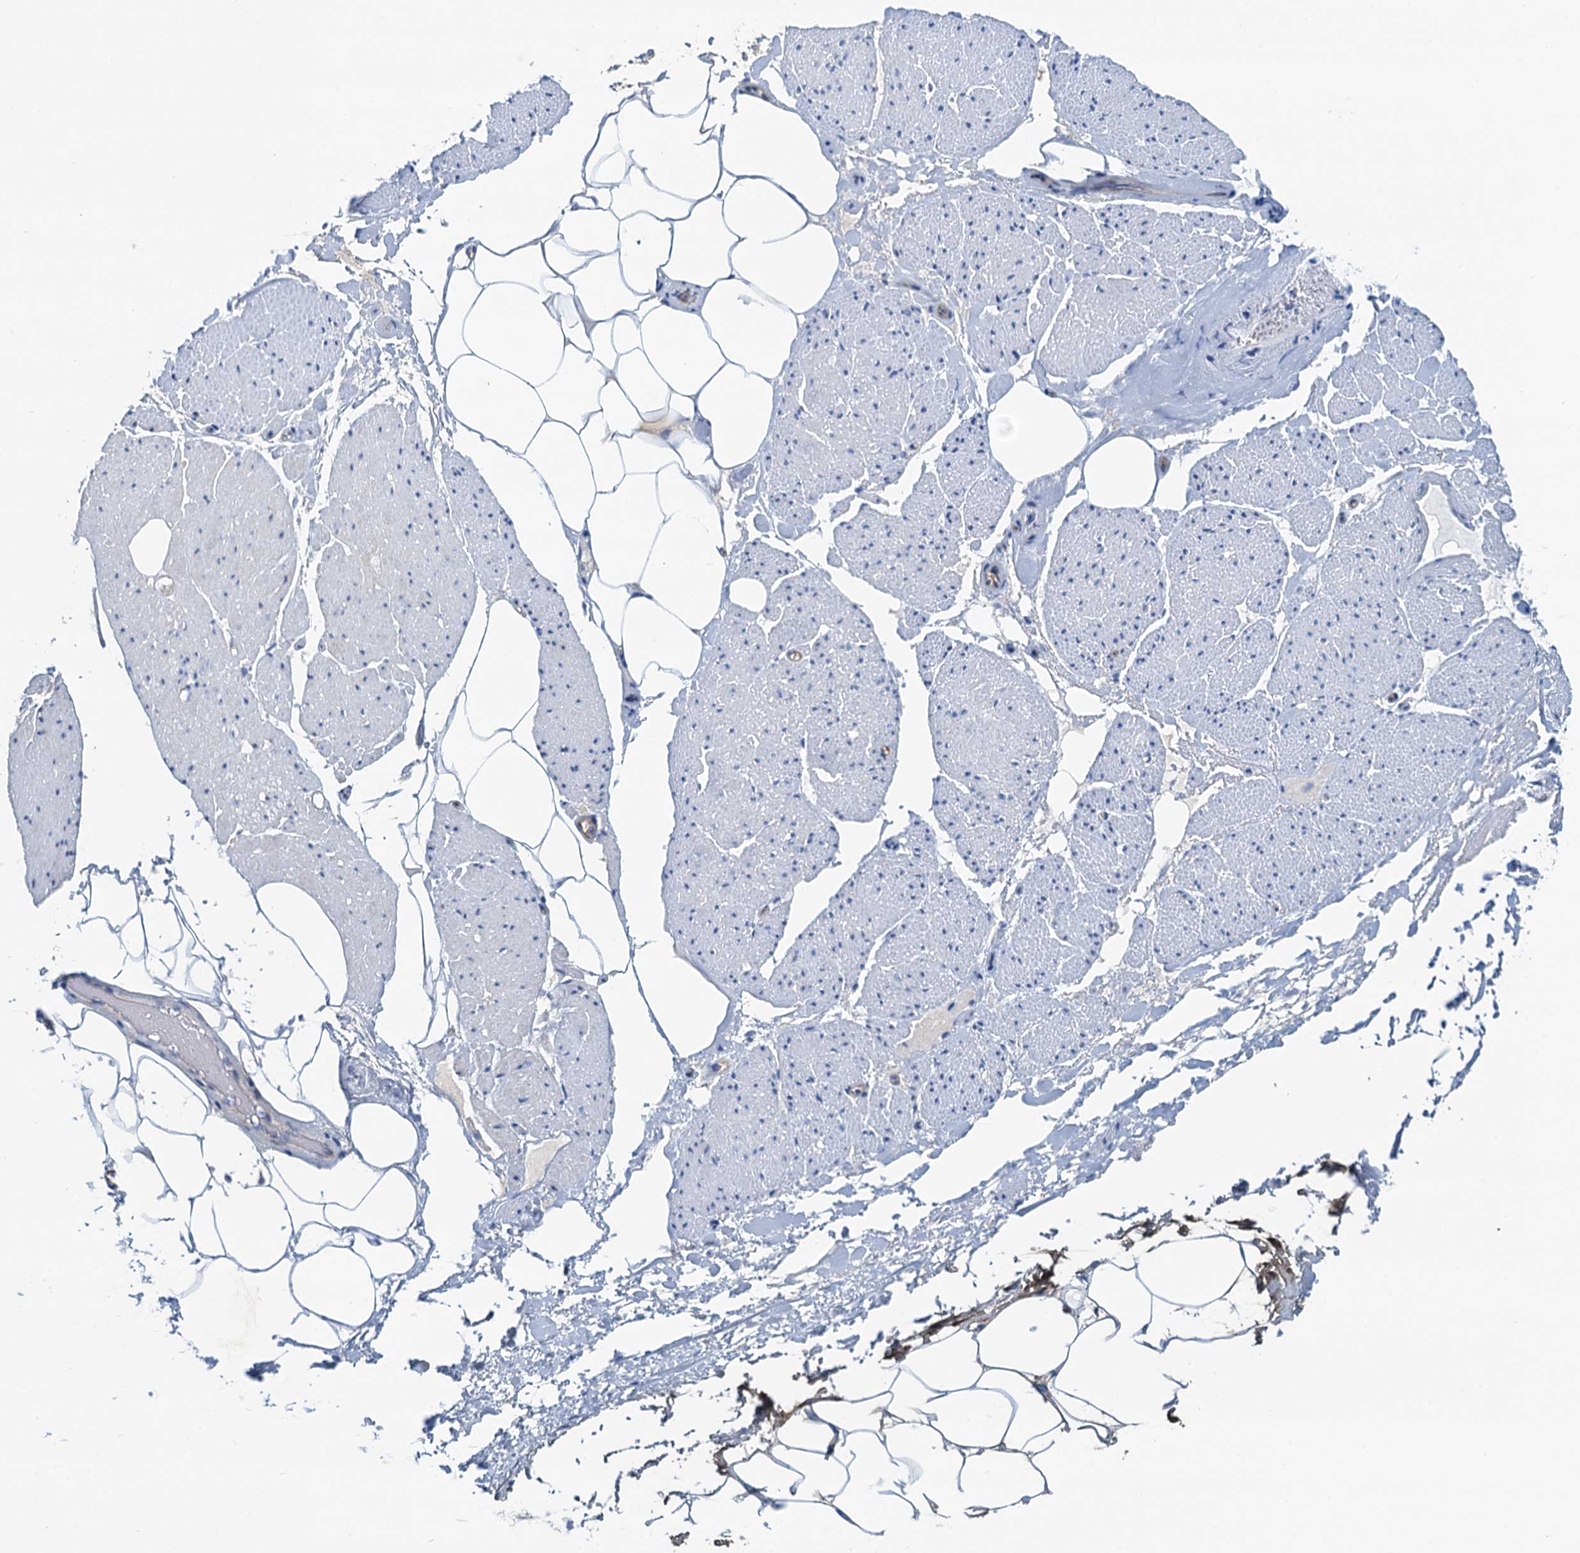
{"staining": {"intensity": "negative", "quantity": "none", "location": "none"}, "tissue": "adipose tissue", "cell_type": "Adipocytes", "image_type": "normal", "snomed": [{"axis": "morphology", "description": "Normal tissue, NOS"}, {"axis": "morphology", "description": "Adenocarcinoma, Low grade"}, {"axis": "topography", "description": "Prostate"}, {"axis": "topography", "description": "Peripheral nerve tissue"}], "caption": "DAB immunohistochemical staining of unremarkable adipose tissue reveals no significant positivity in adipocytes. (DAB (3,3'-diaminobenzidine) immunohistochemistry, high magnification).", "gene": "THAP10", "patient": {"sex": "male", "age": 63}}